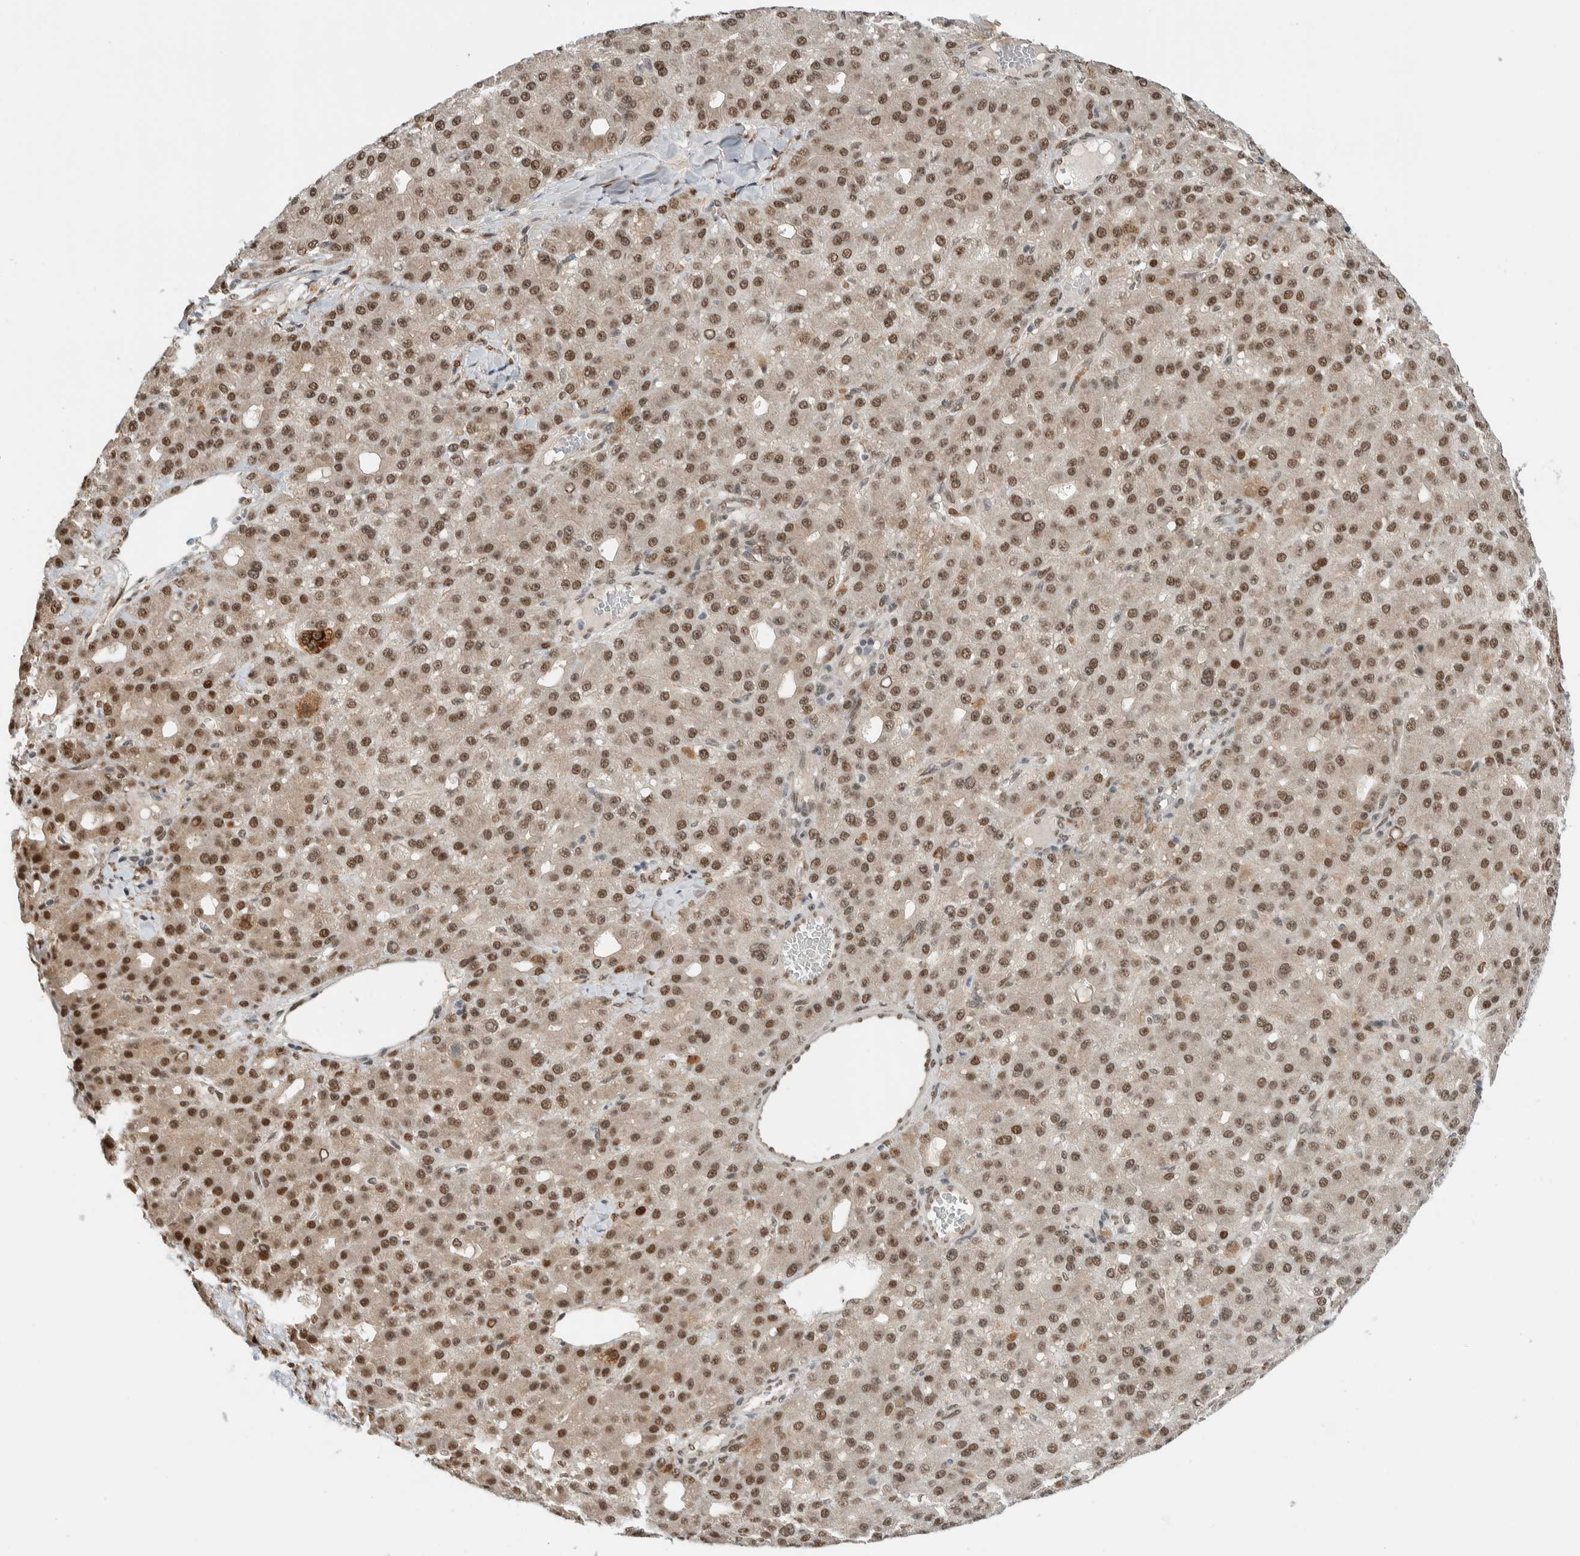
{"staining": {"intensity": "moderate", "quantity": ">75%", "location": "nuclear"}, "tissue": "liver cancer", "cell_type": "Tumor cells", "image_type": "cancer", "snomed": [{"axis": "morphology", "description": "Carcinoma, Hepatocellular, NOS"}, {"axis": "topography", "description": "Liver"}], "caption": "Moderate nuclear expression for a protein is identified in approximately >75% of tumor cells of liver cancer (hepatocellular carcinoma) using immunohistochemistry.", "gene": "TNRC18", "patient": {"sex": "male", "age": 67}}